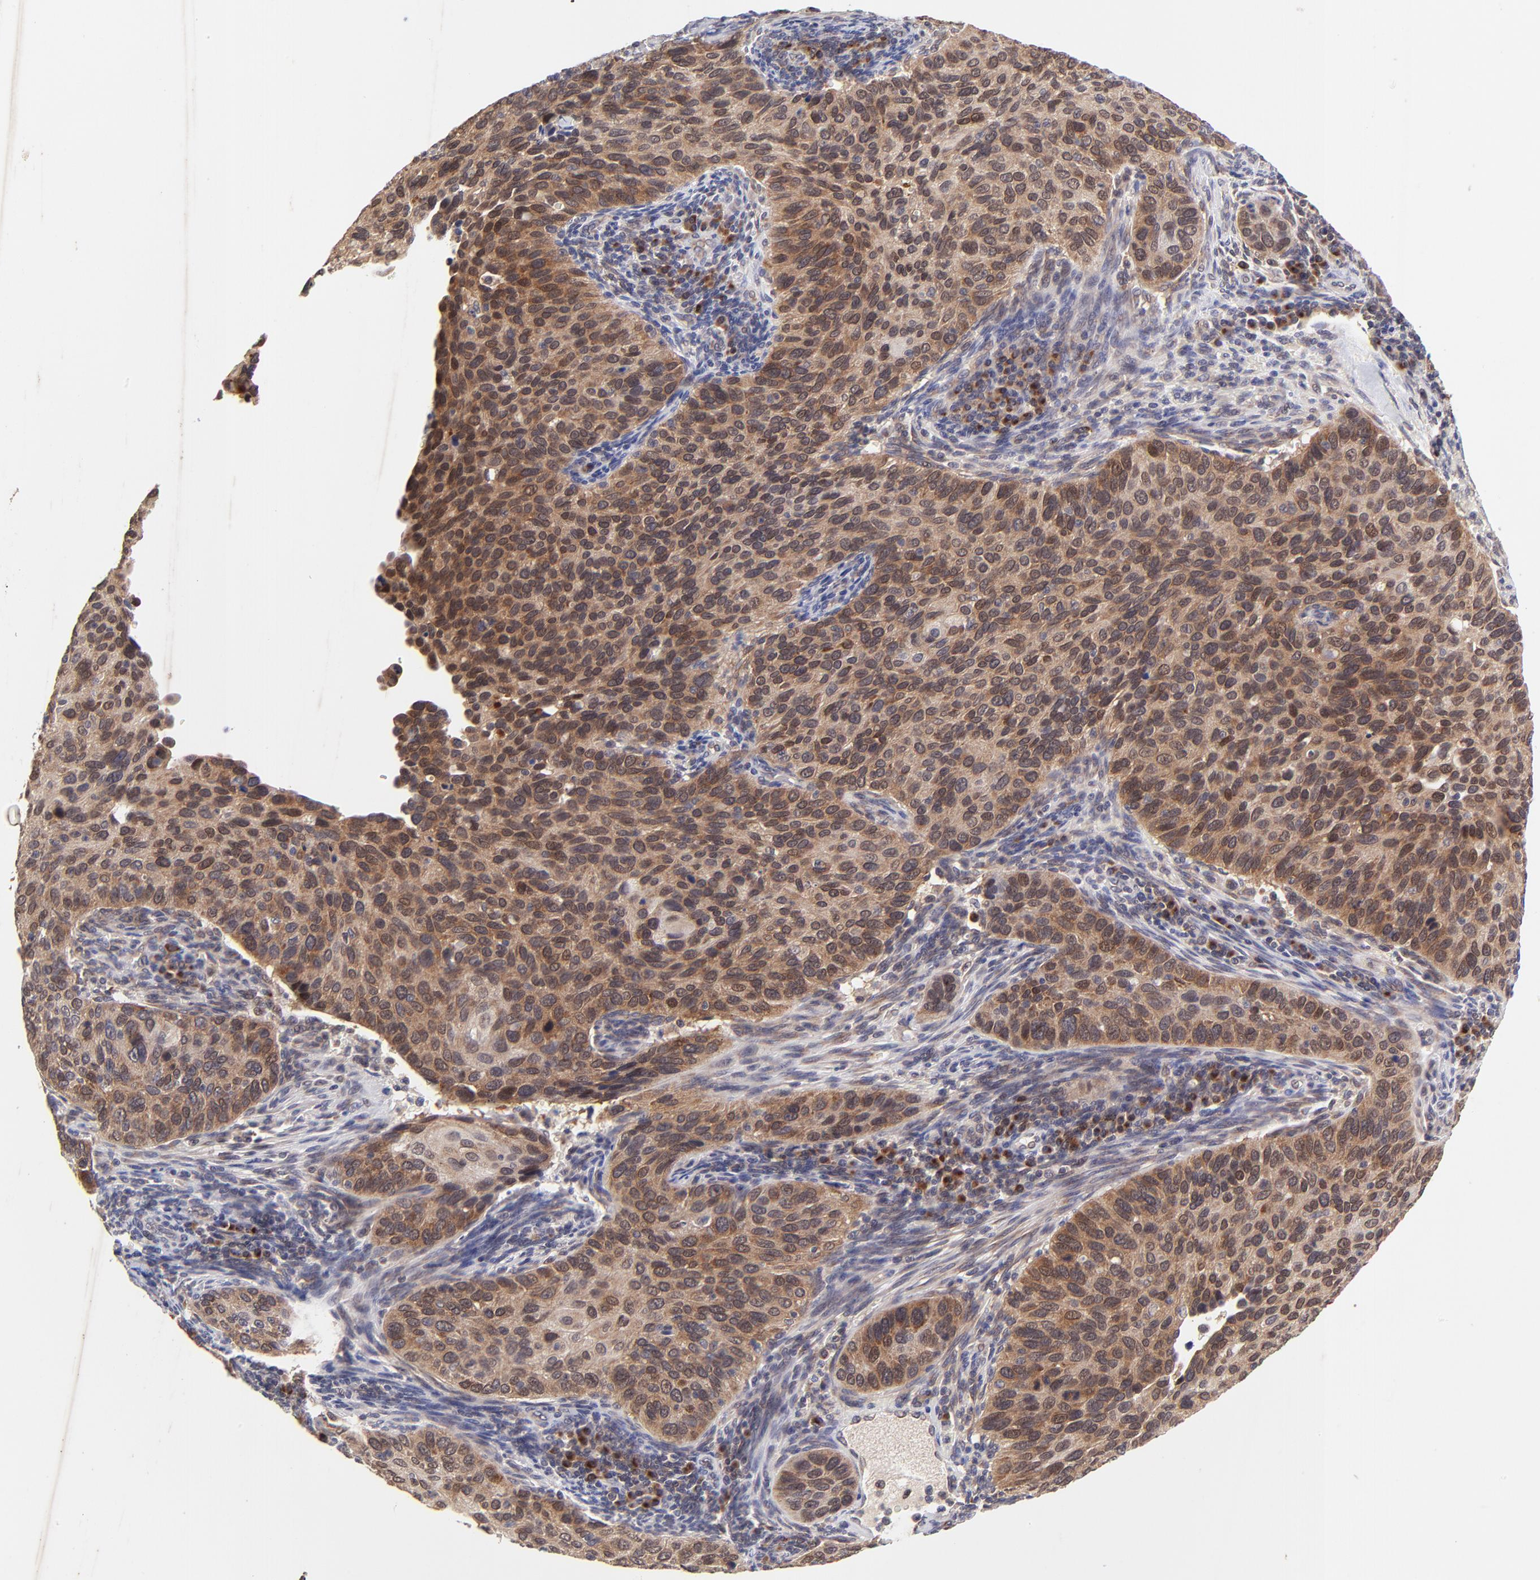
{"staining": {"intensity": "moderate", "quantity": ">75%", "location": "cytoplasmic/membranous"}, "tissue": "cervical cancer", "cell_type": "Tumor cells", "image_type": "cancer", "snomed": [{"axis": "morphology", "description": "Adenocarcinoma, NOS"}, {"axis": "topography", "description": "Cervix"}], "caption": "Cervical adenocarcinoma stained with immunohistochemistry (IHC) displays moderate cytoplasmic/membranous positivity in approximately >75% of tumor cells.", "gene": "TNRC6B", "patient": {"sex": "female", "age": 29}}